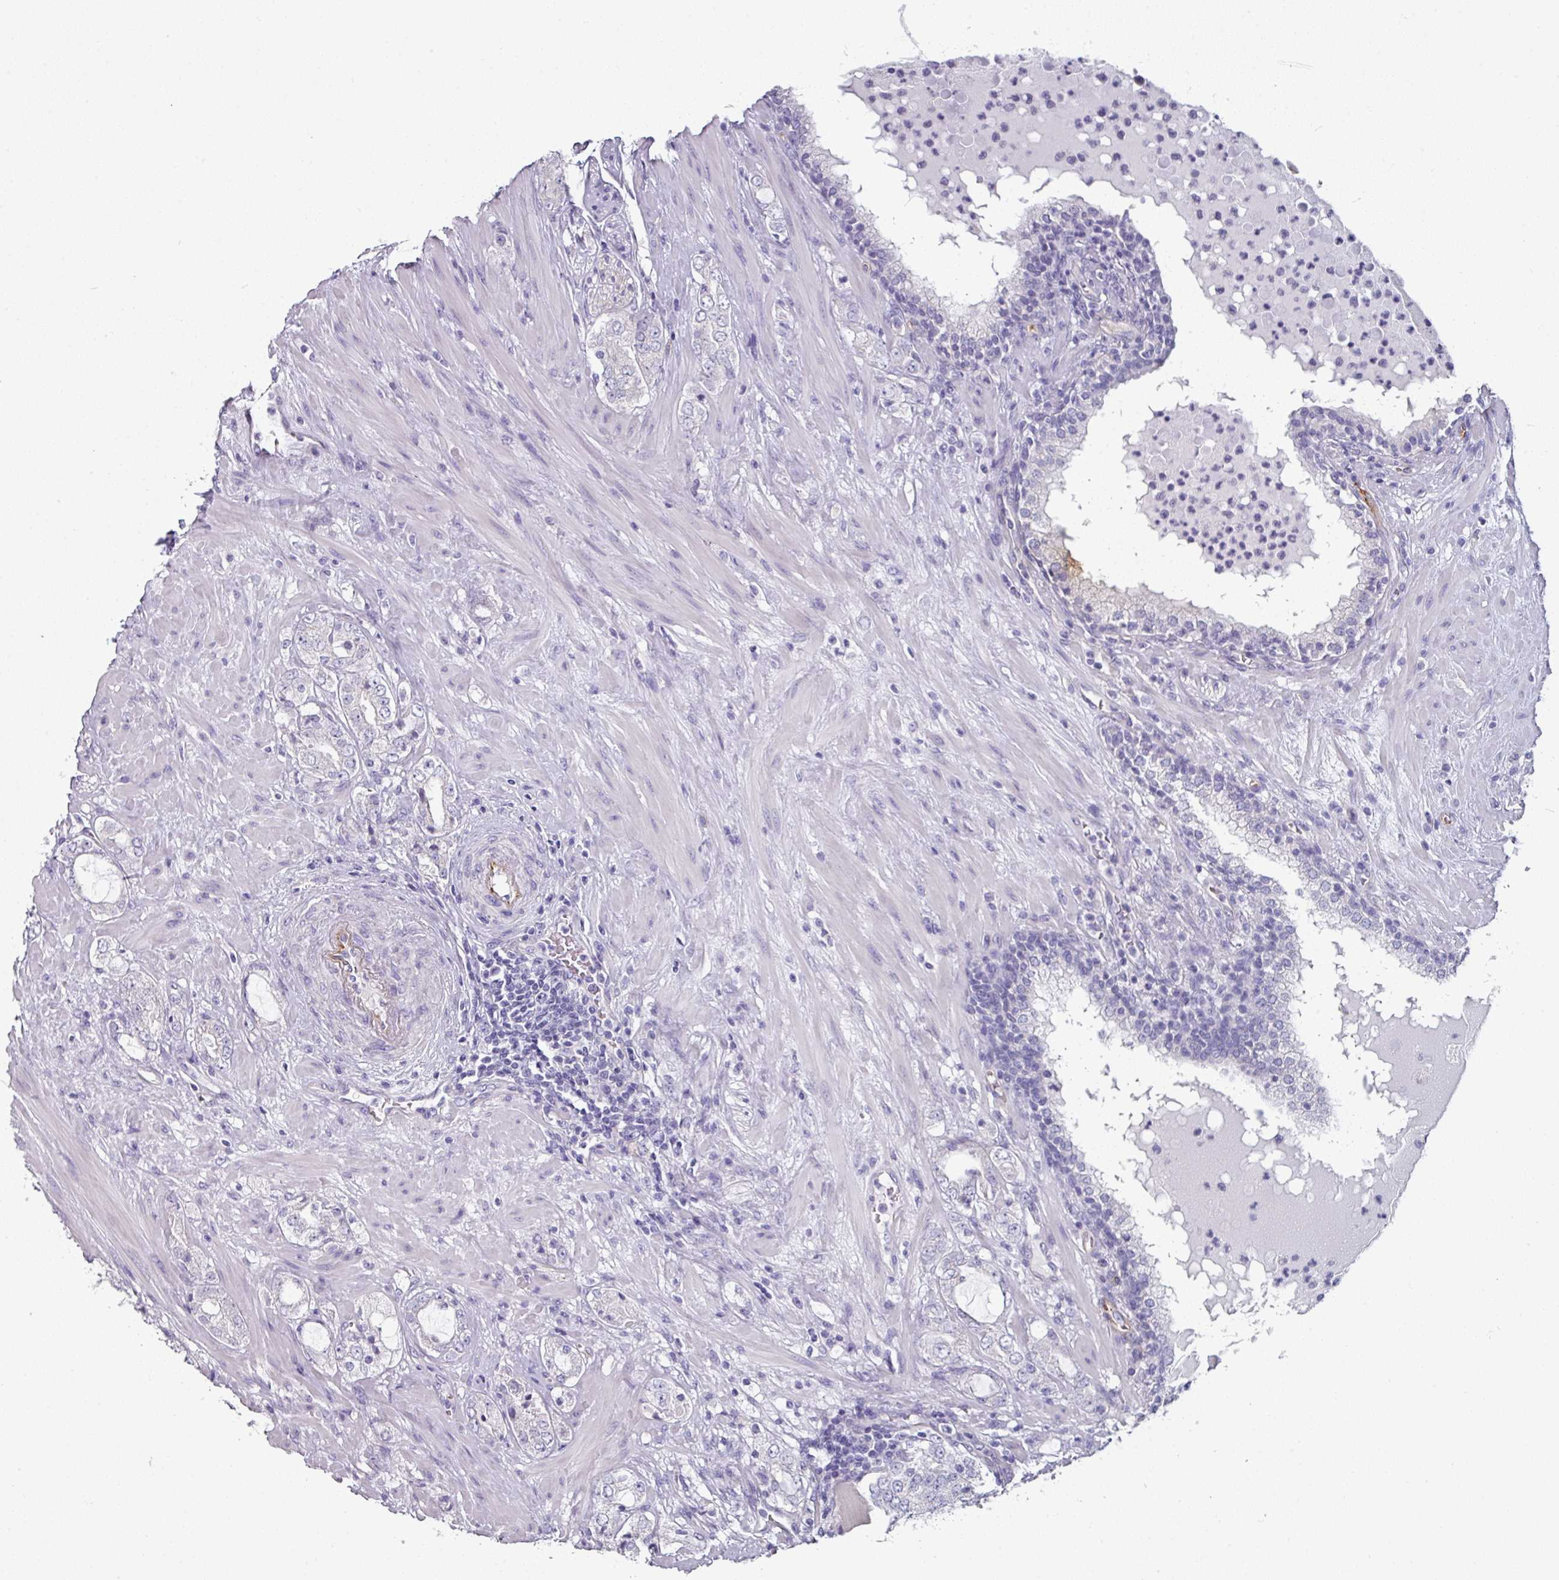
{"staining": {"intensity": "negative", "quantity": "none", "location": "none"}, "tissue": "prostate cancer", "cell_type": "Tumor cells", "image_type": "cancer", "snomed": [{"axis": "morphology", "description": "Adenocarcinoma, High grade"}, {"axis": "topography", "description": "Prostate"}], "caption": "Human prostate cancer (adenocarcinoma (high-grade)) stained for a protein using IHC shows no staining in tumor cells.", "gene": "SLC17A7", "patient": {"sex": "male", "age": 64}}